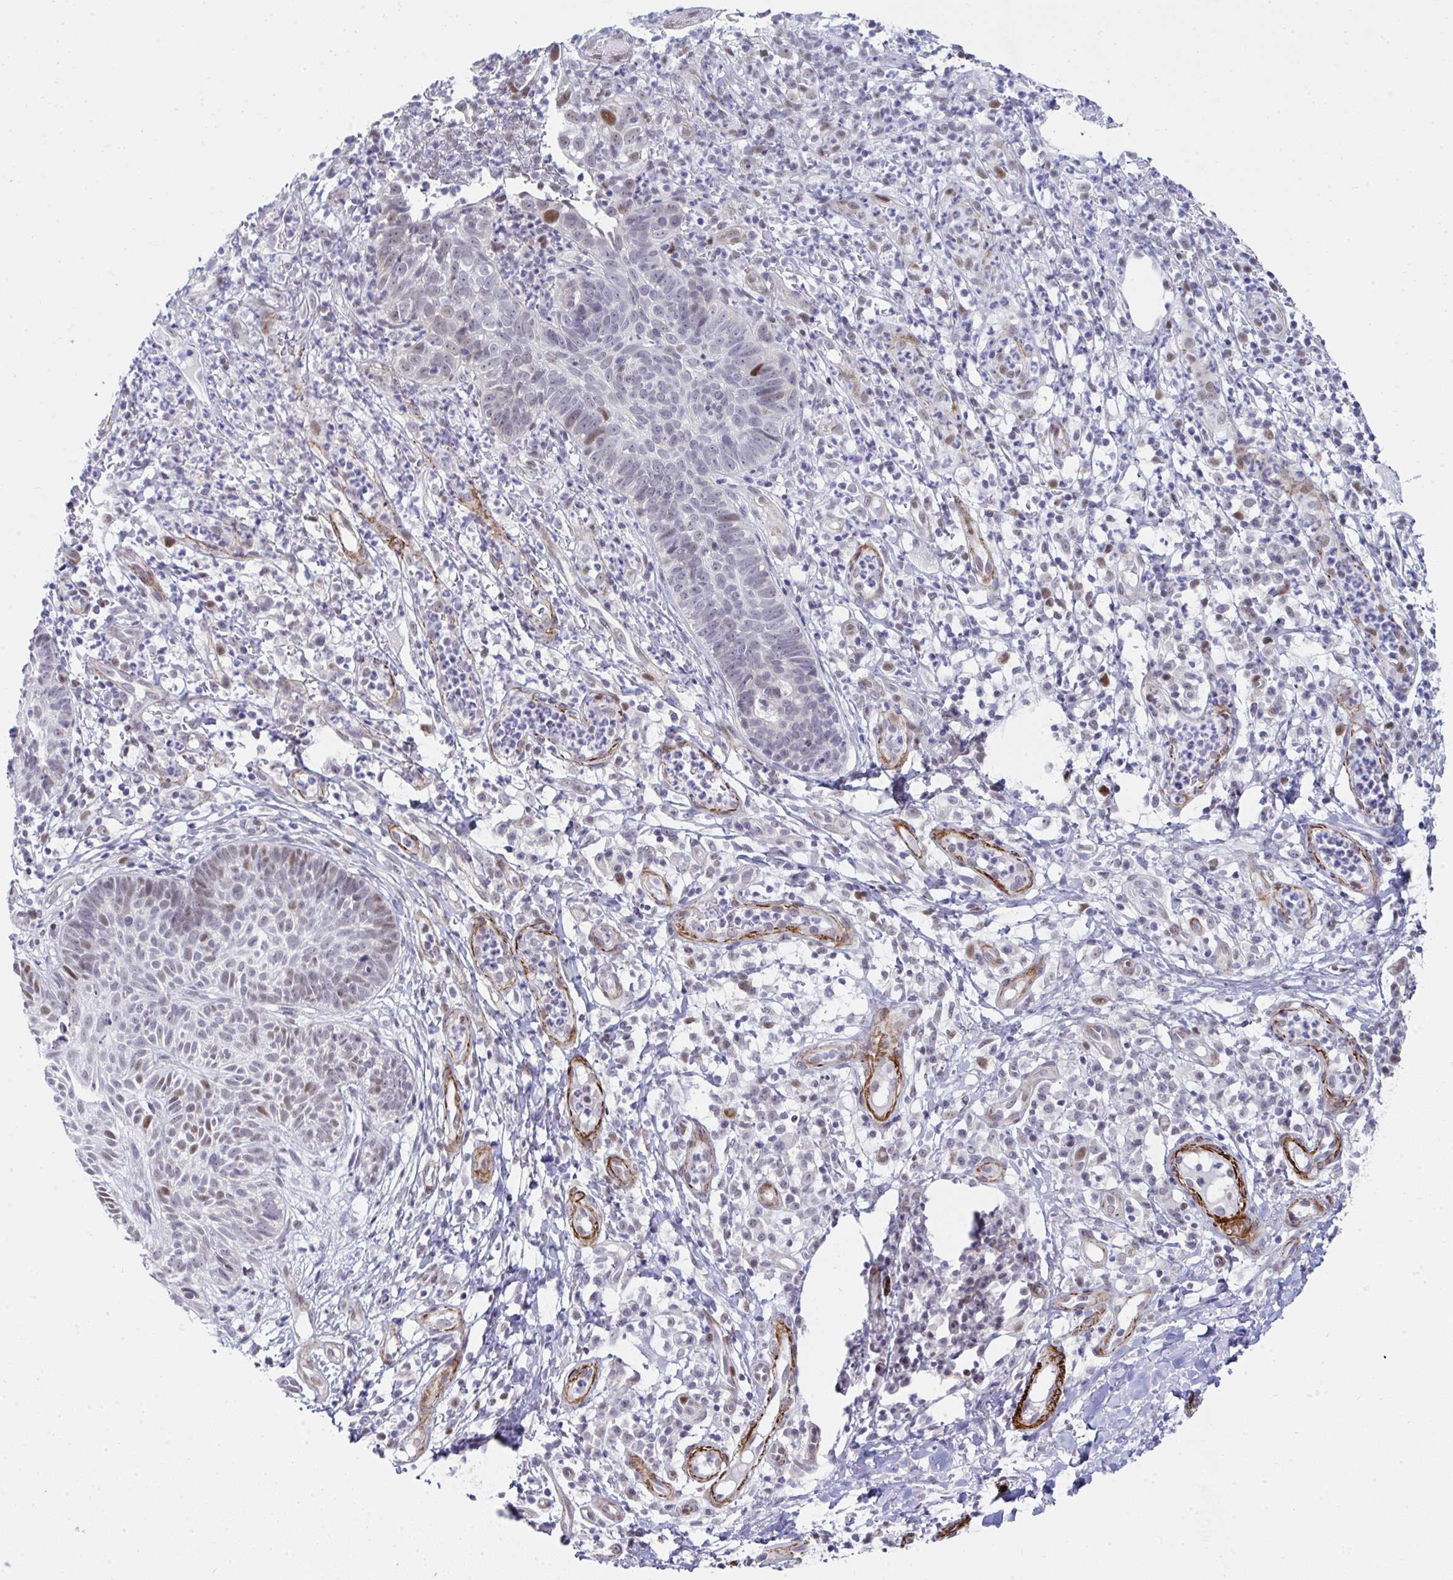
{"staining": {"intensity": "moderate", "quantity": "25%-75%", "location": "nuclear"}, "tissue": "skin cancer", "cell_type": "Tumor cells", "image_type": "cancer", "snomed": [{"axis": "morphology", "description": "Basal cell carcinoma"}, {"axis": "topography", "description": "Skin"}, {"axis": "topography", "description": "Skin of leg"}], "caption": "The photomicrograph exhibits immunohistochemical staining of skin cancer (basal cell carcinoma). There is moderate nuclear positivity is seen in about 25%-75% of tumor cells.", "gene": "GINS2", "patient": {"sex": "female", "age": 87}}